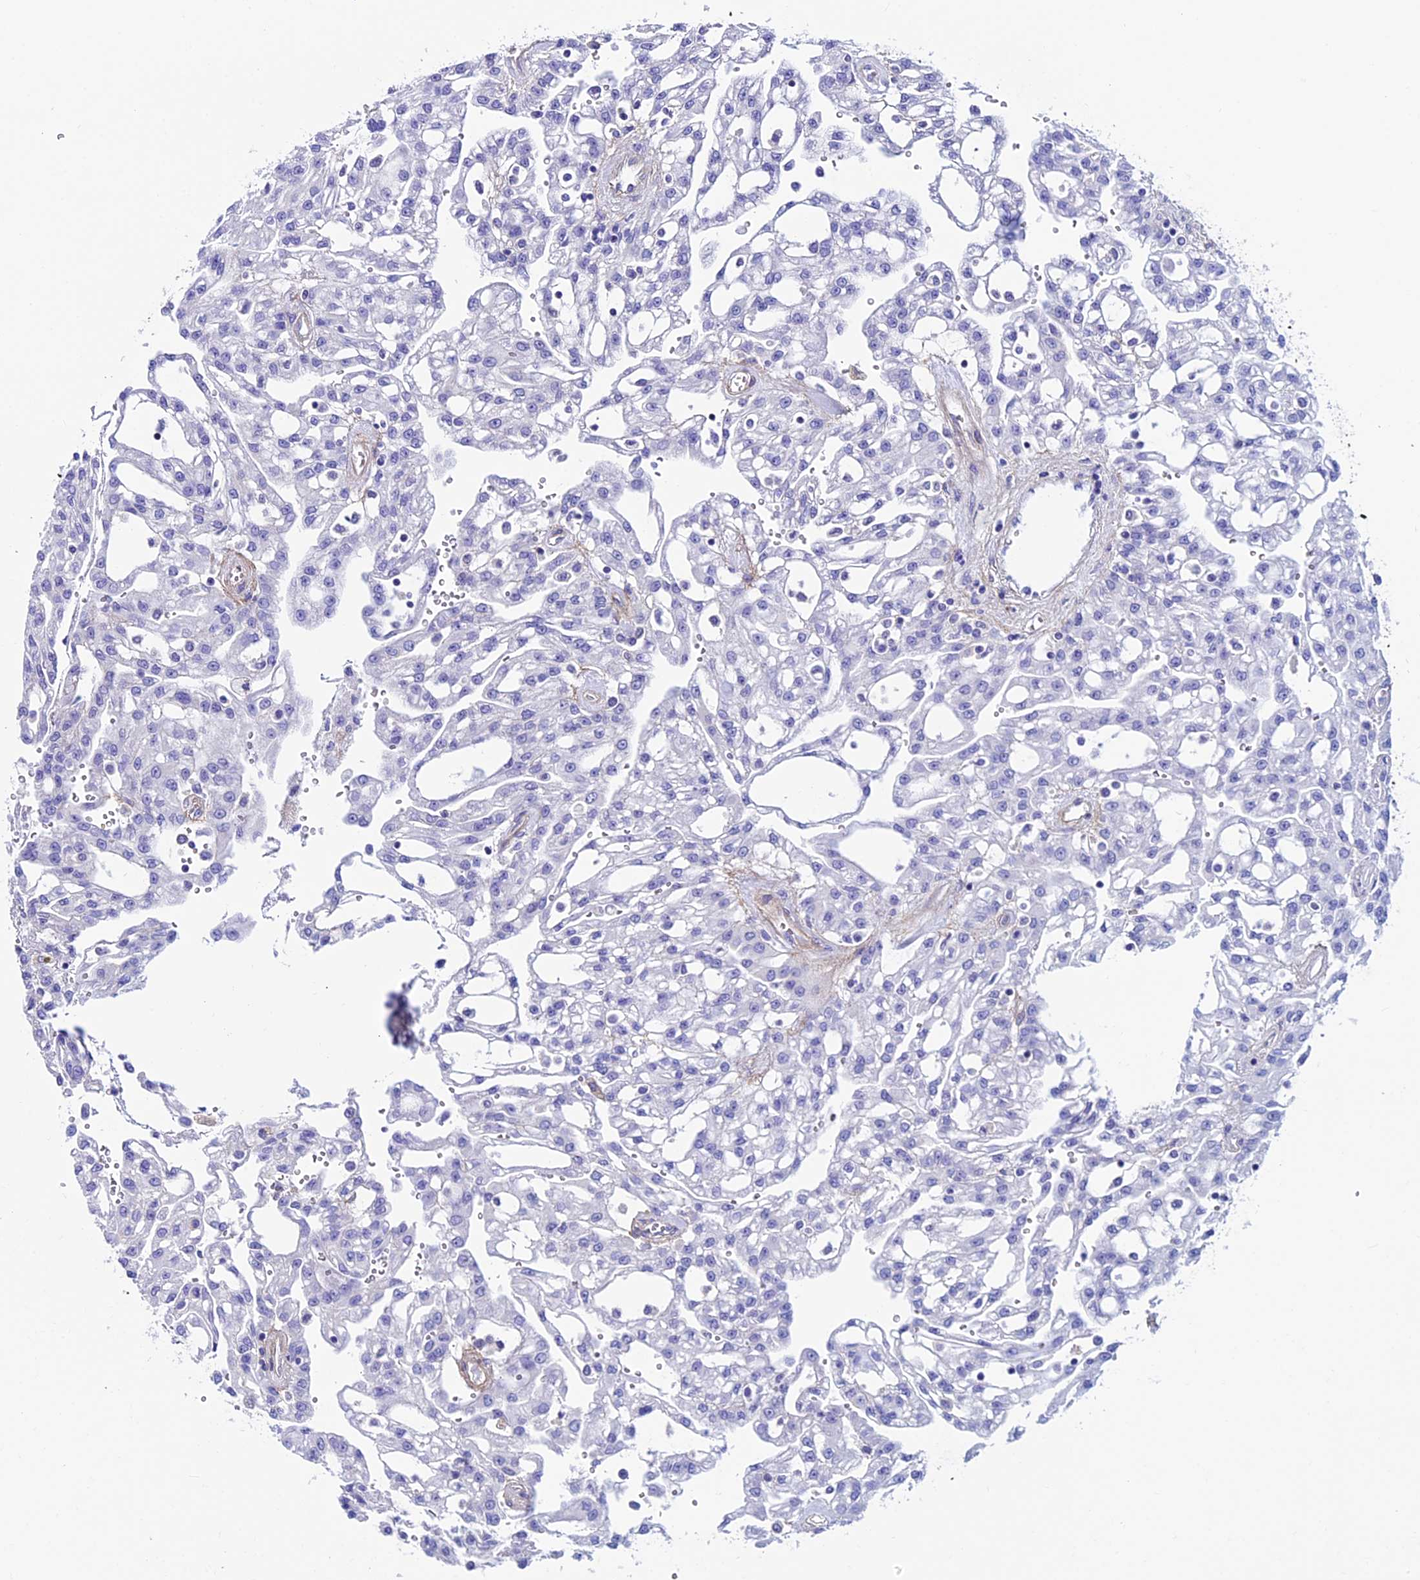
{"staining": {"intensity": "negative", "quantity": "none", "location": "none"}, "tissue": "renal cancer", "cell_type": "Tumor cells", "image_type": "cancer", "snomed": [{"axis": "morphology", "description": "Adenocarcinoma, NOS"}, {"axis": "topography", "description": "Kidney"}], "caption": "The image shows no significant staining in tumor cells of adenocarcinoma (renal).", "gene": "EVA1B", "patient": {"sex": "male", "age": 63}}